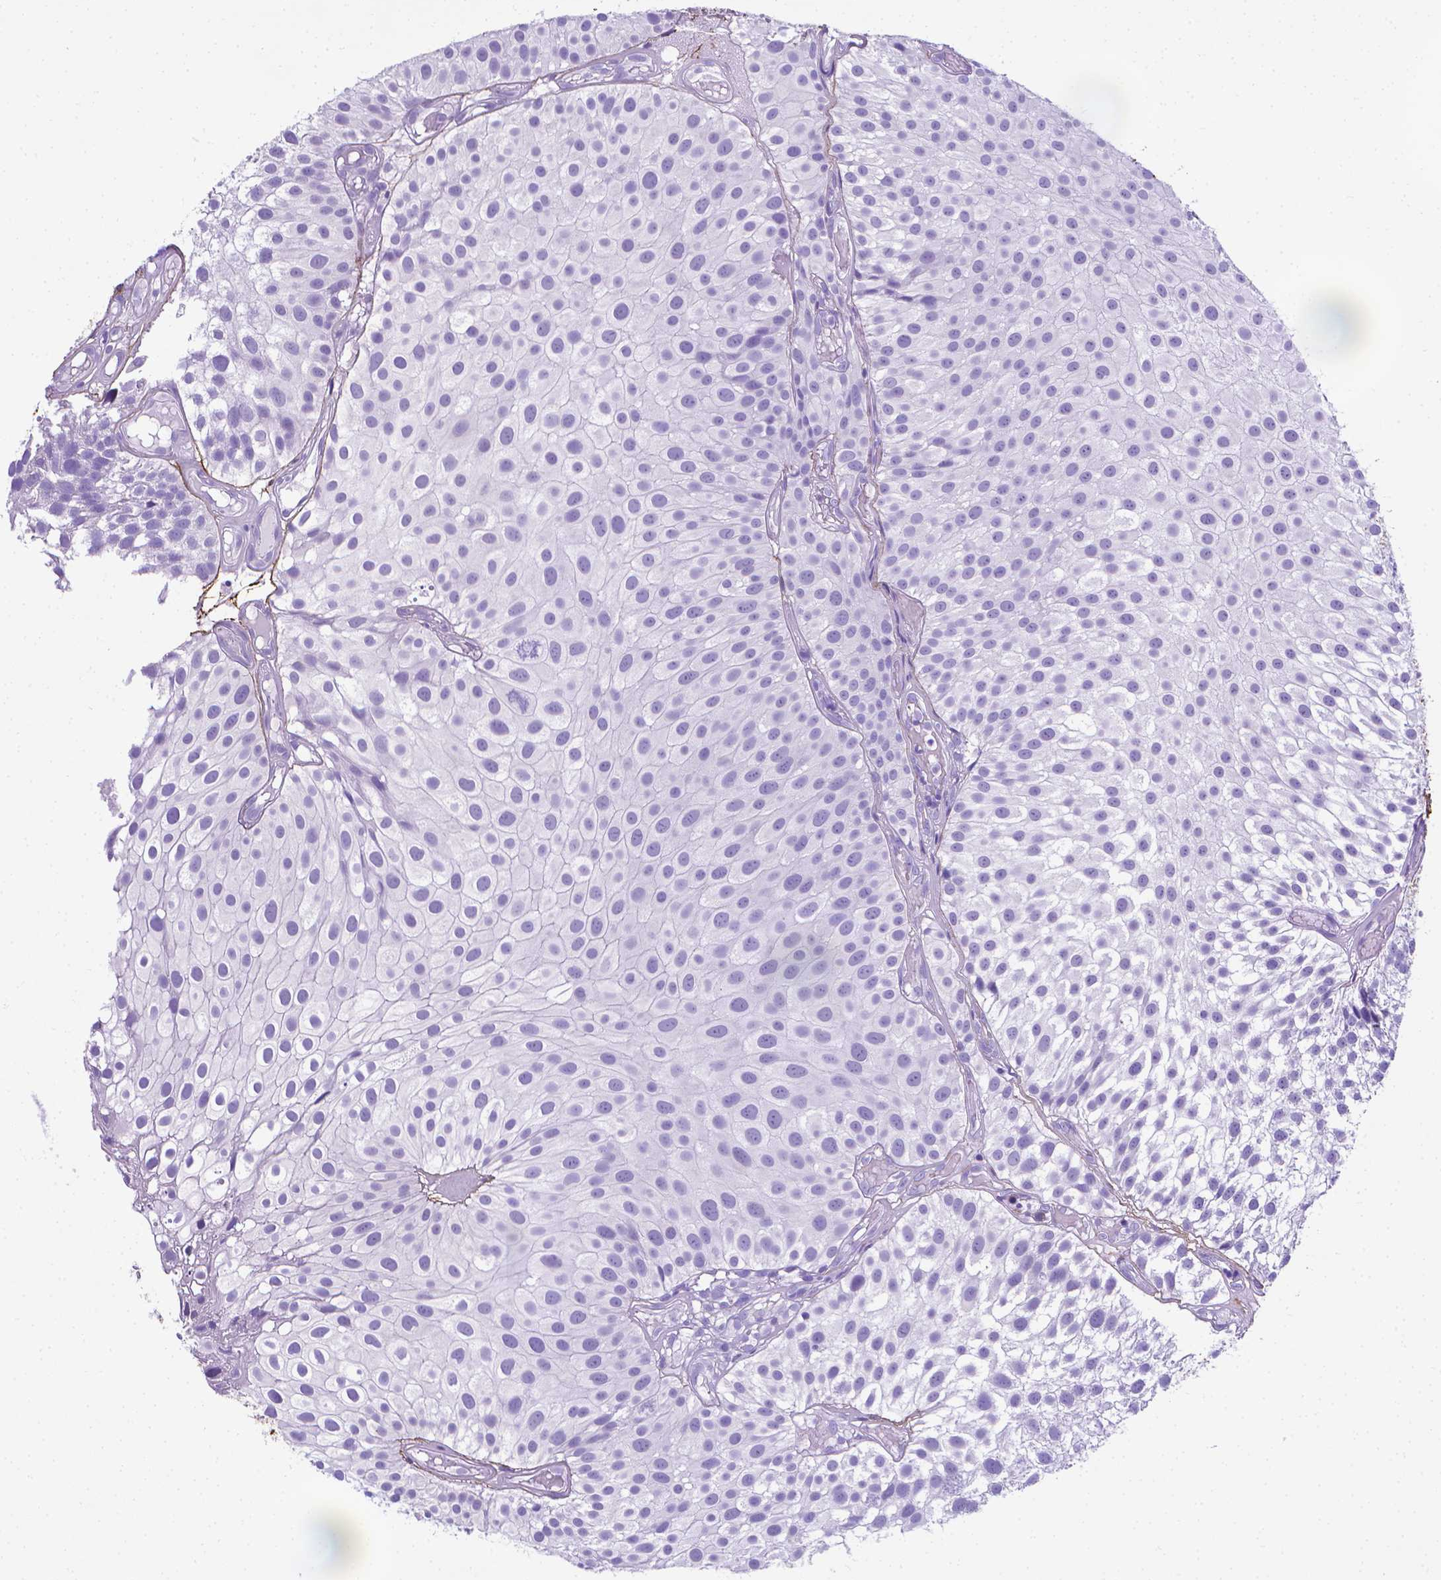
{"staining": {"intensity": "negative", "quantity": "none", "location": "none"}, "tissue": "urothelial cancer", "cell_type": "Tumor cells", "image_type": "cancer", "snomed": [{"axis": "morphology", "description": "Urothelial carcinoma, Low grade"}, {"axis": "topography", "description": "Urinary bladder"}], "caption": "There is no significant positivity in tumor cells of urothelial carcinoma (low-grade).", "gene": "MFAP2", "patient": {"sex": "male", "age": 79}}